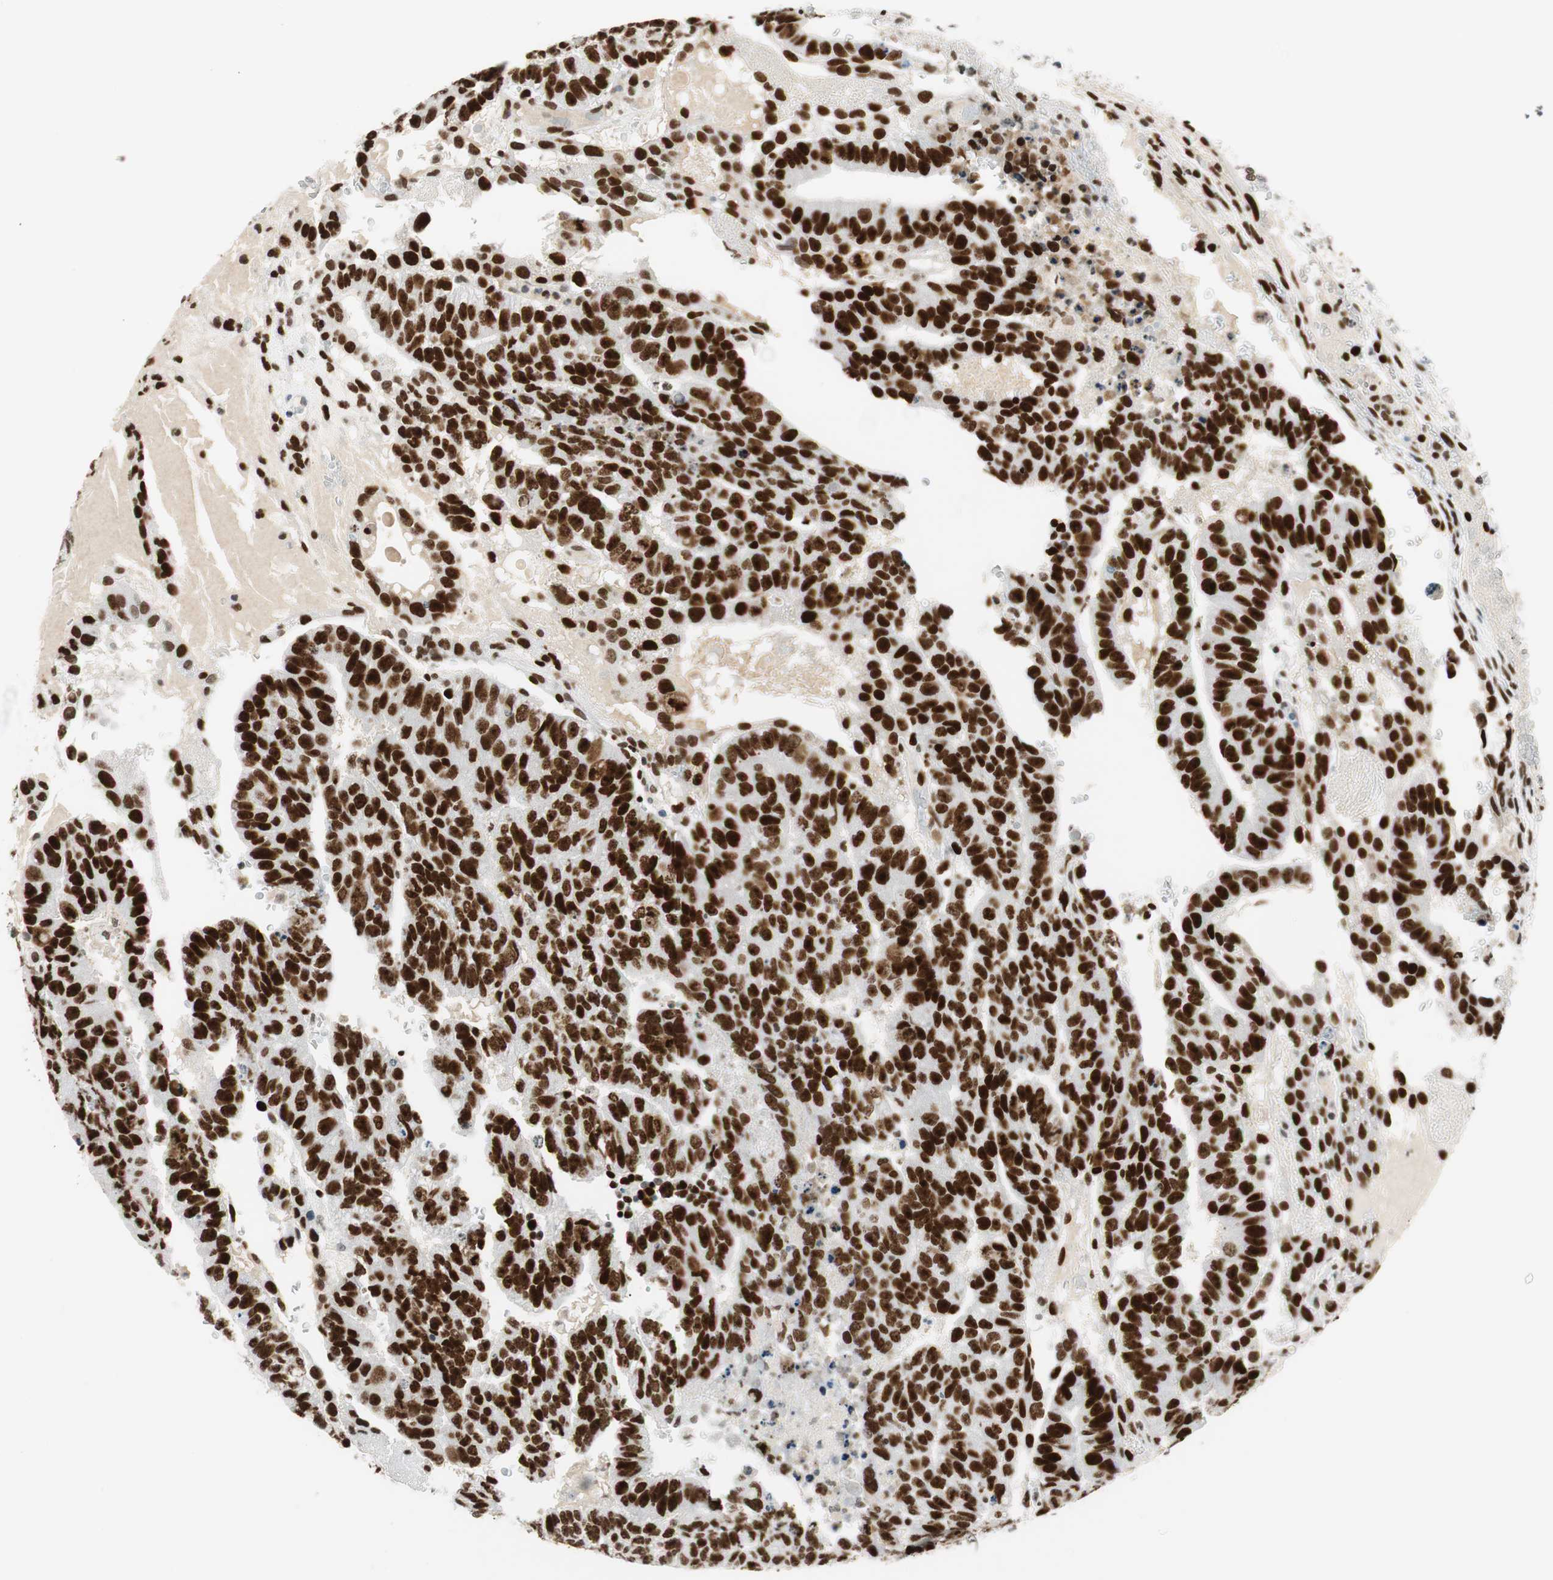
{"staining": {"intensity": "strong", "quantity": ">75%", "location": "nuclear"}, "tissue": "testis cancer", "cell_type": "Tumor cells", "image_type": "cancer", "snomed": [{"axis": "morphology", "description": "Seminoma, NOS"}, {"axis": "morphology", "description": "Carcinoma, Embryonal, NOS"}, {"axis": "topography", "description": "Testis"}], "caption": "Protein staining exhibits strong nuclear staining in approximately >75% of tumor cells in embryonal carcinoma (testis). (DAB (3,3'-diaminobenzidine) IHC, brown staining for protein, blue staining for nuclei).", "gene": "EZH2", "patient": {"sex": "male", "age": 52}}